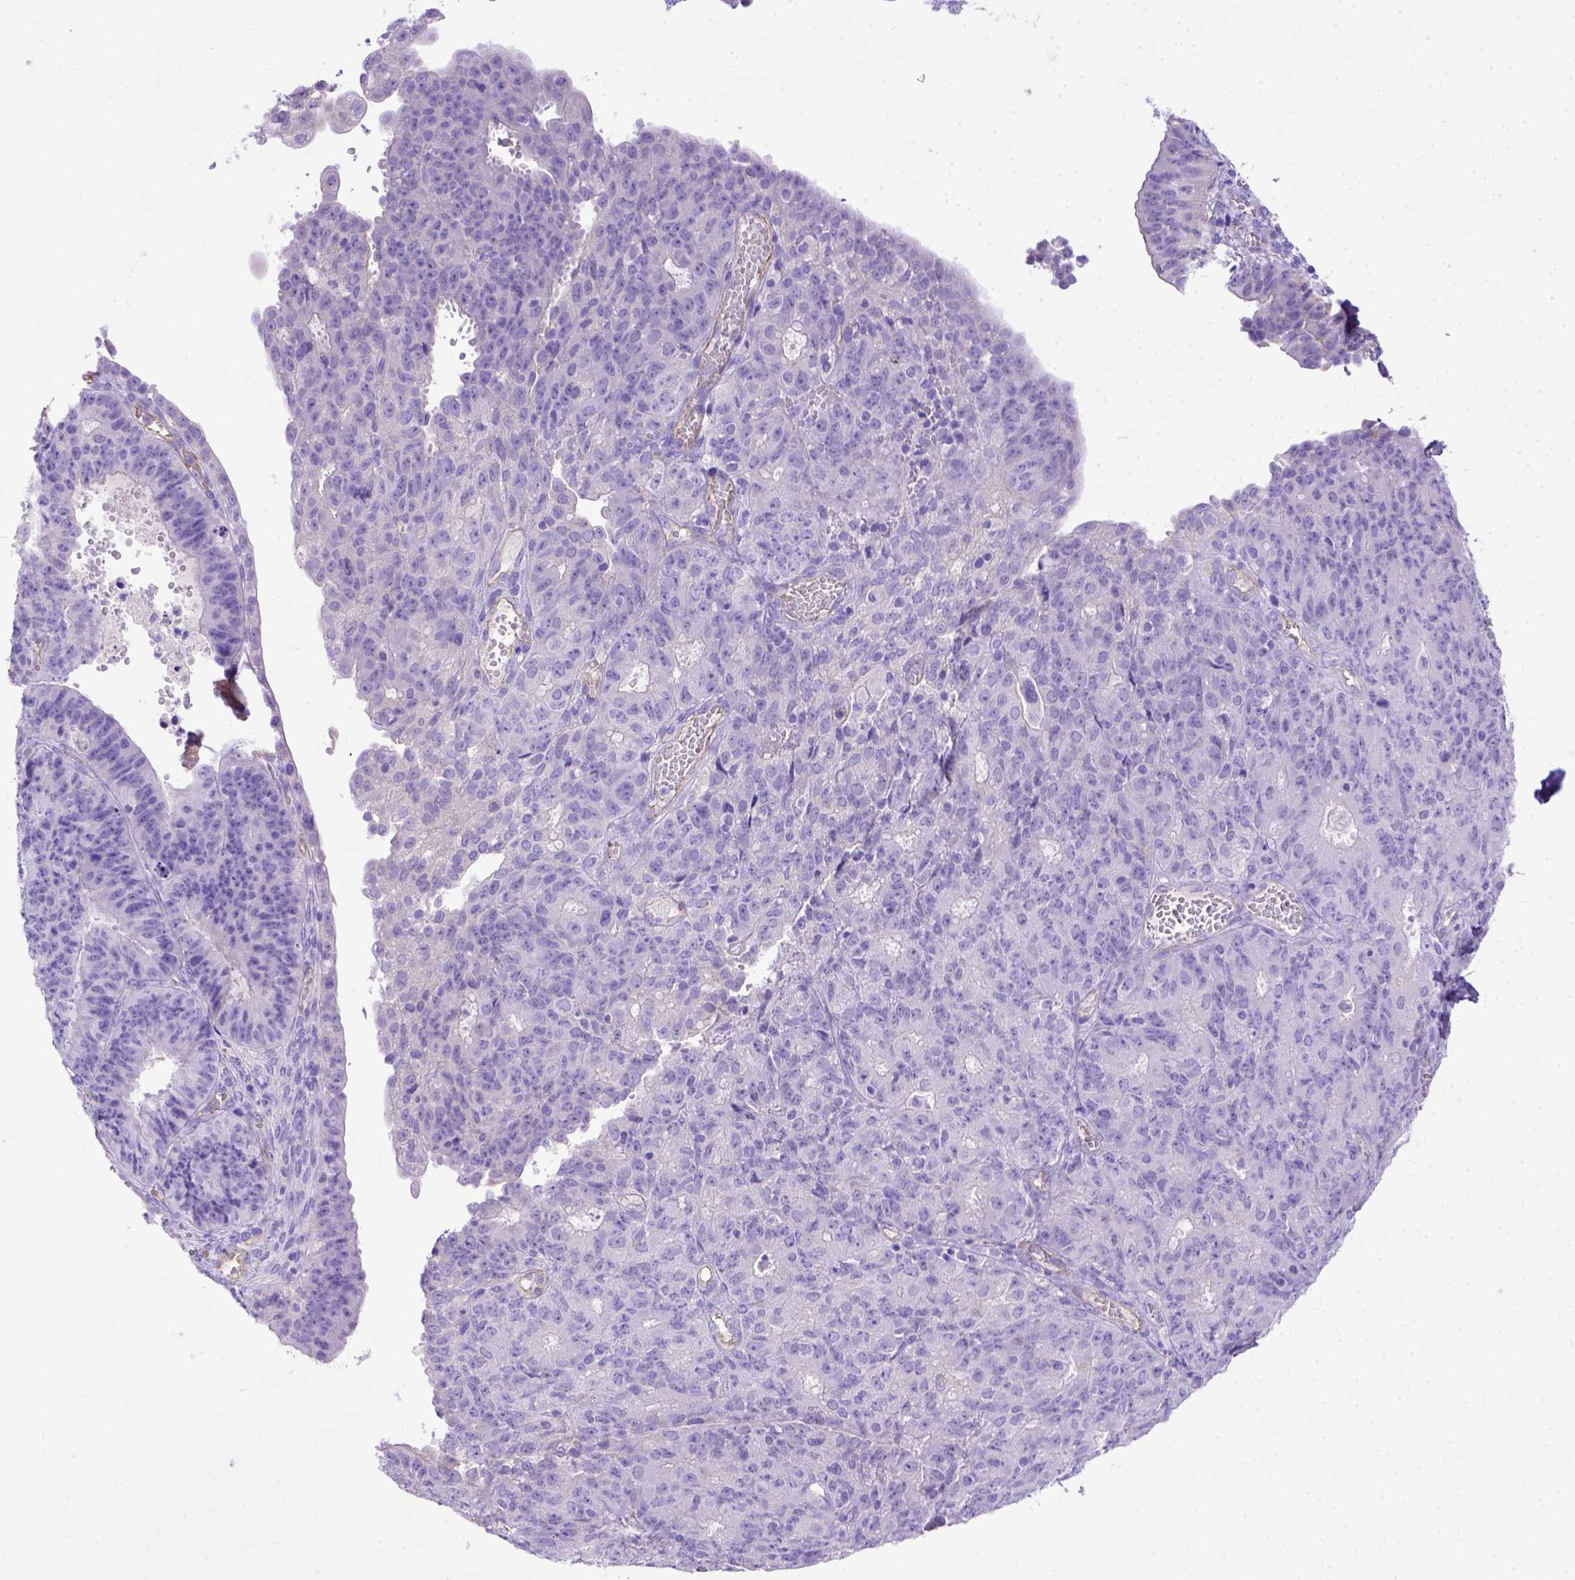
{"staining": {"intensity": "negative", "quantity": "none", "location": "none"}, "tissue": "ovarian cancer", "cell_type": "Tumor cells", "image_type": "cancer", "snomed": [{"axis": "morphology", "description": "Carcinoma, endometroid"}, {"axis": "topography", "description": "Ovary"}], "caption": "Protein analysis of ovarian endometroid carcinoma displays no significant staining in tumor cells.", "gene": "LRRC18", "patient": {"sex": "female", "age": 42}}